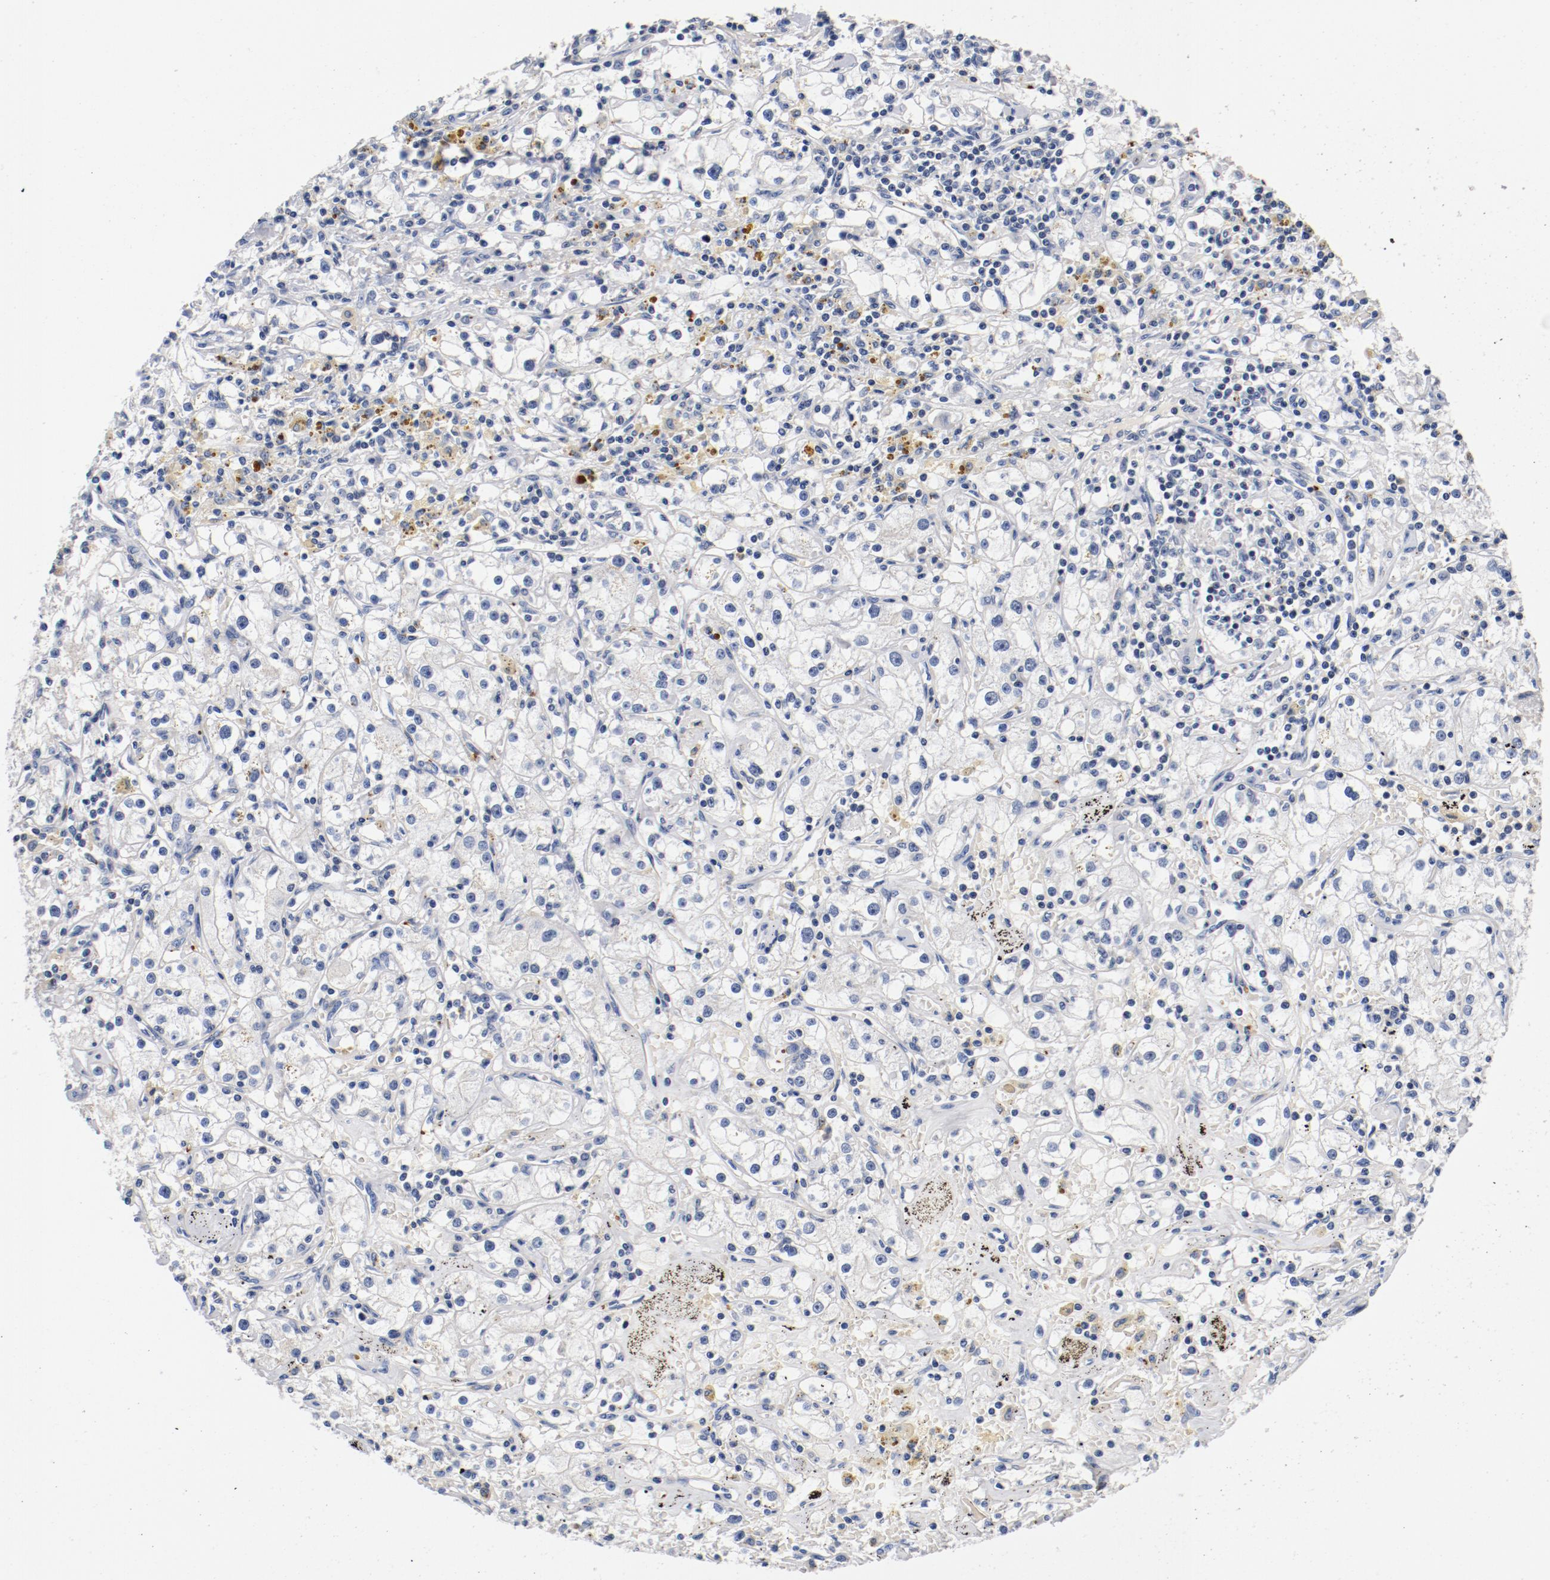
{"staining": {"intensity": "weak", "quantity": "<25%", "location": "cytoplasmic/membranous"}, "tissue": "renal cancer", "cell_type": "Tumor cells", "image_type": "cancer", "snomed": [{"axis": "morphology", "description": "Adenocarcinoma, NOS"}, {"axis": "topography", "description": "Kidney"}], "caption": "This is an IHC photomicrograph of adenocarcinoma (renal). There is no expression in tumor cells.", "gene": "PIM1", "patient": {"sex": "male", "age": 56}}